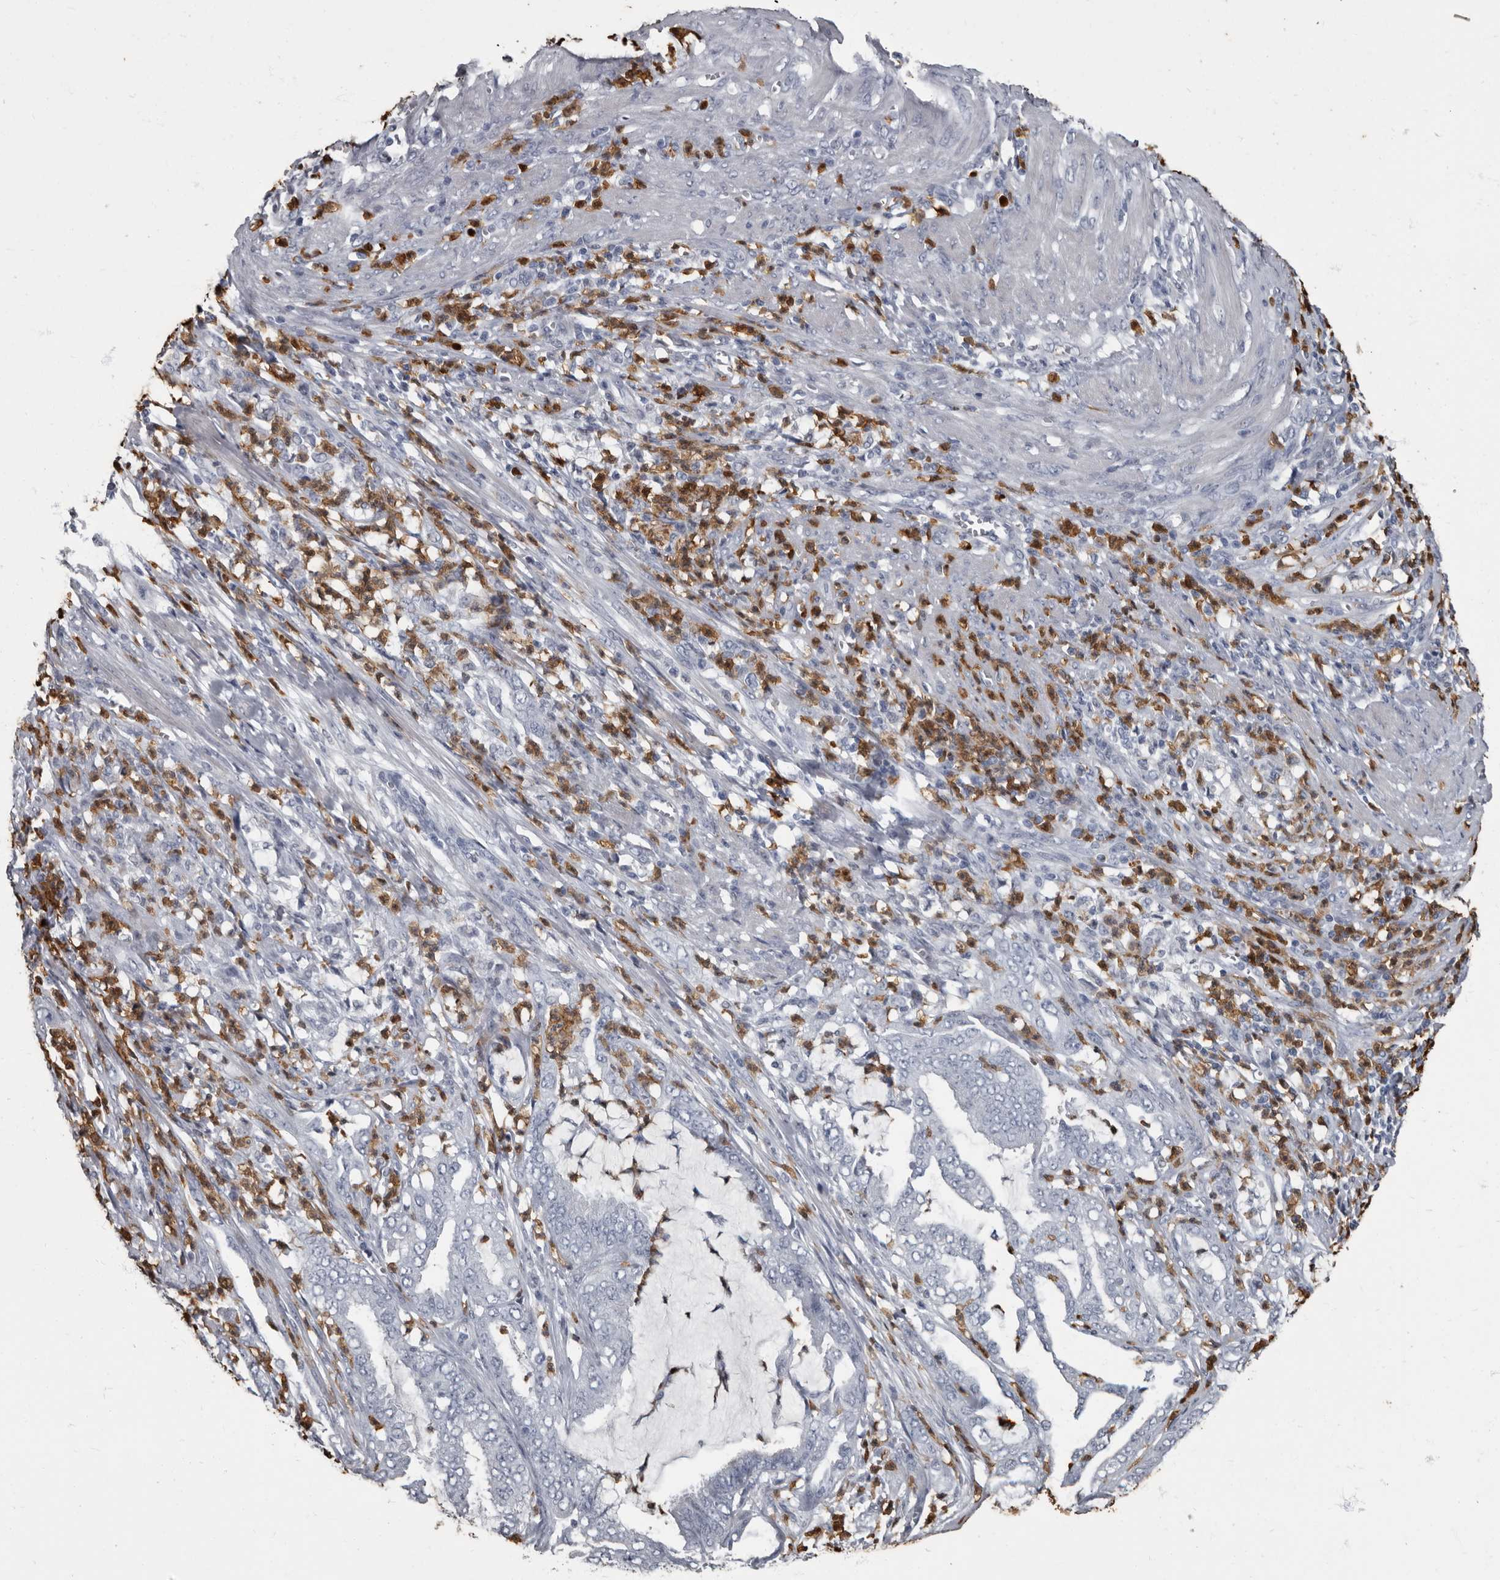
{"staining": {"intensity": "negative", "quantity": "none", "location": "none"}, "tissue": "endometrial cancer", "cell_type": "Tumor cells", "image_type": "cancer", "snomed": [{"axis": "morphology", "description": "Adenocarcinoma, NOS"}, {"axis": "topography", "description": "Endometrium"}], "caption": "Tumor cells are negative for protein expression in human endometrial adenocarcinoma.", "gene": "TPD52L1", "patient": {"sex": "female", "age": 51}}